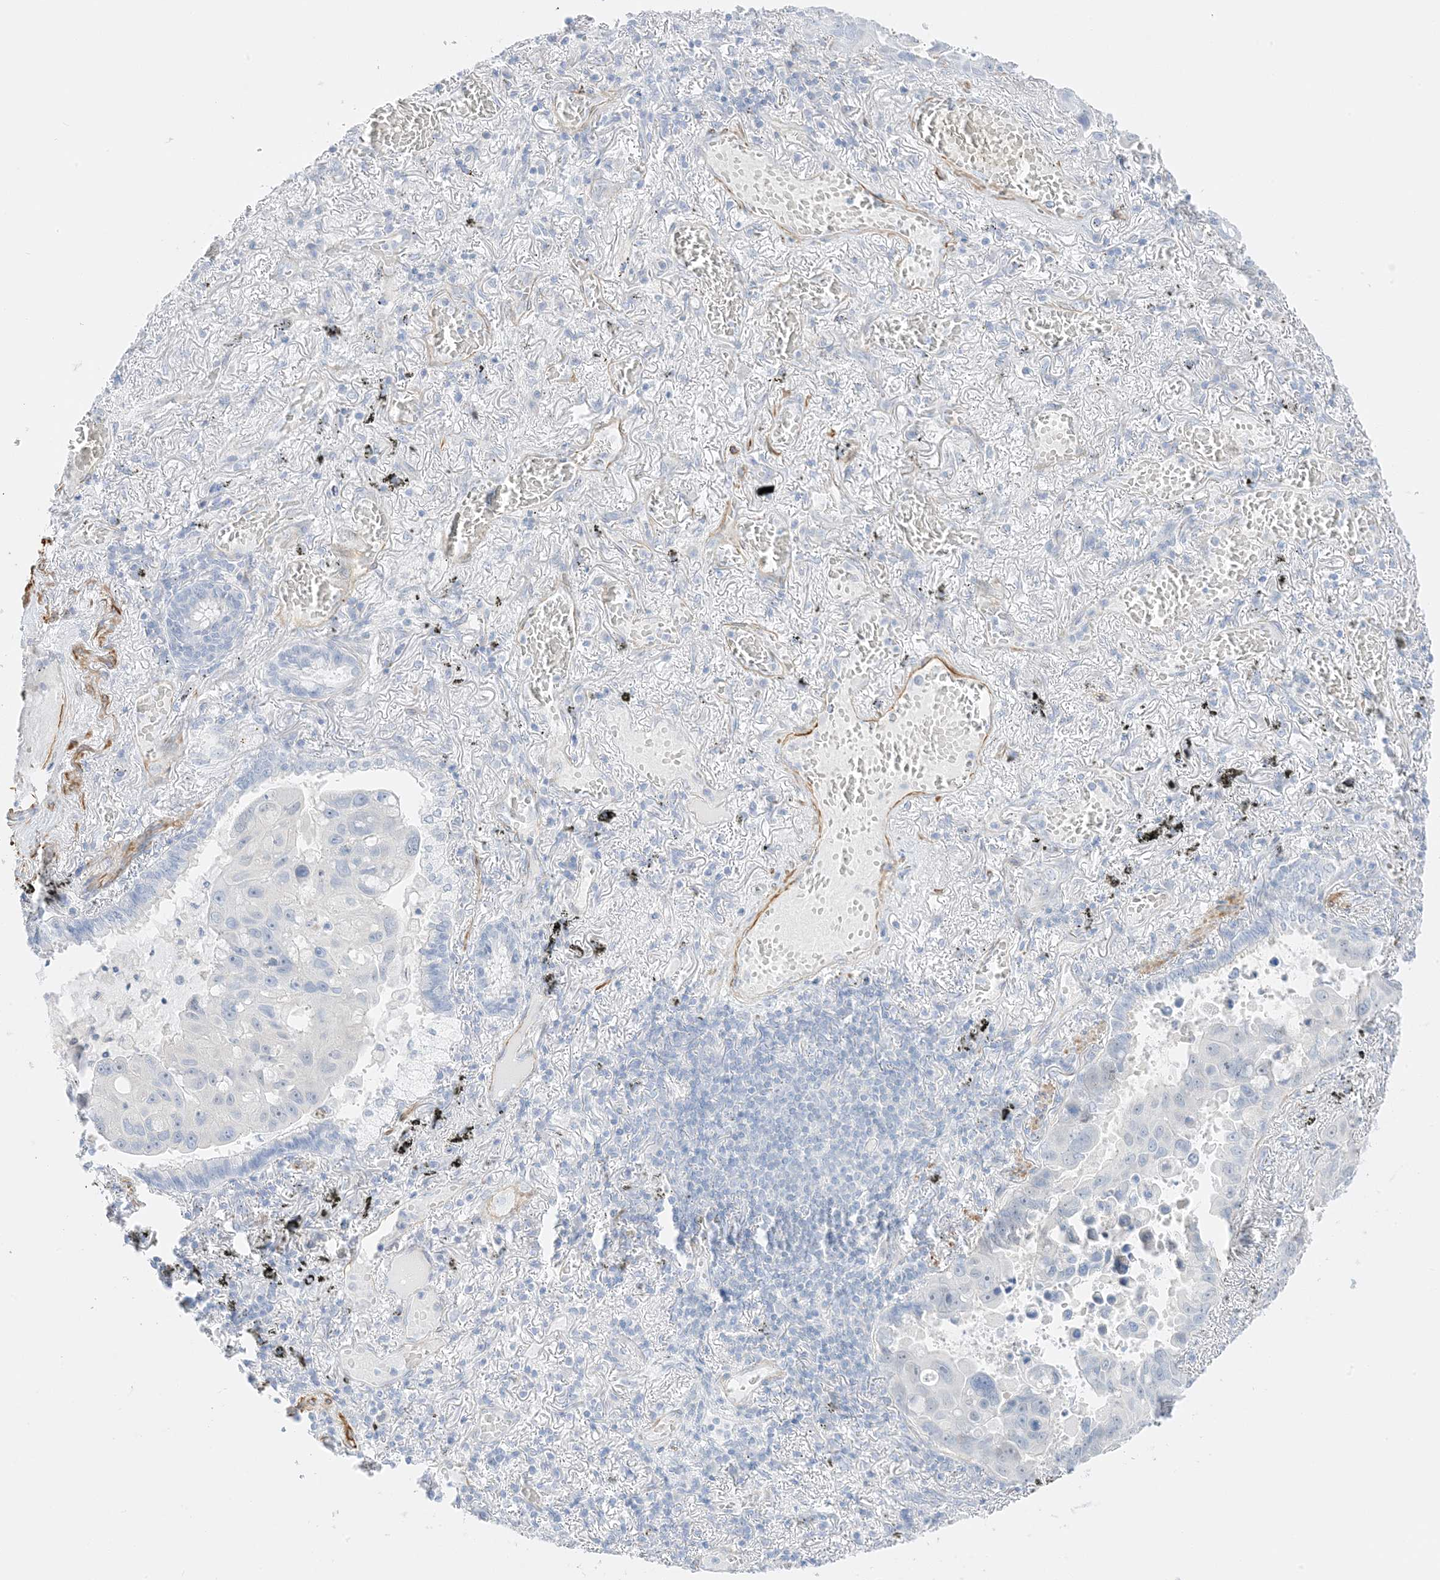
{"staining": {"intensity": "negative", "quantity": "none", "location": "none"}, "tissue": "lung cancer", "cell_type": "Tumor cells", "image_type": "cancer", "snomed": [{"axis": "morphology", "description": "Adenocarcinoma, NOS"}, {"axis": "topography", "description": "Lung"}], "caption": "There is no significant expression in tumor cells of lung adenocarcinoma. (Brightfield microscopy of DAB immunohistochemistry (IHC) at high magnification).", "gene": "SLC22A13", "patient": {"sex": "male", "age": 64}}